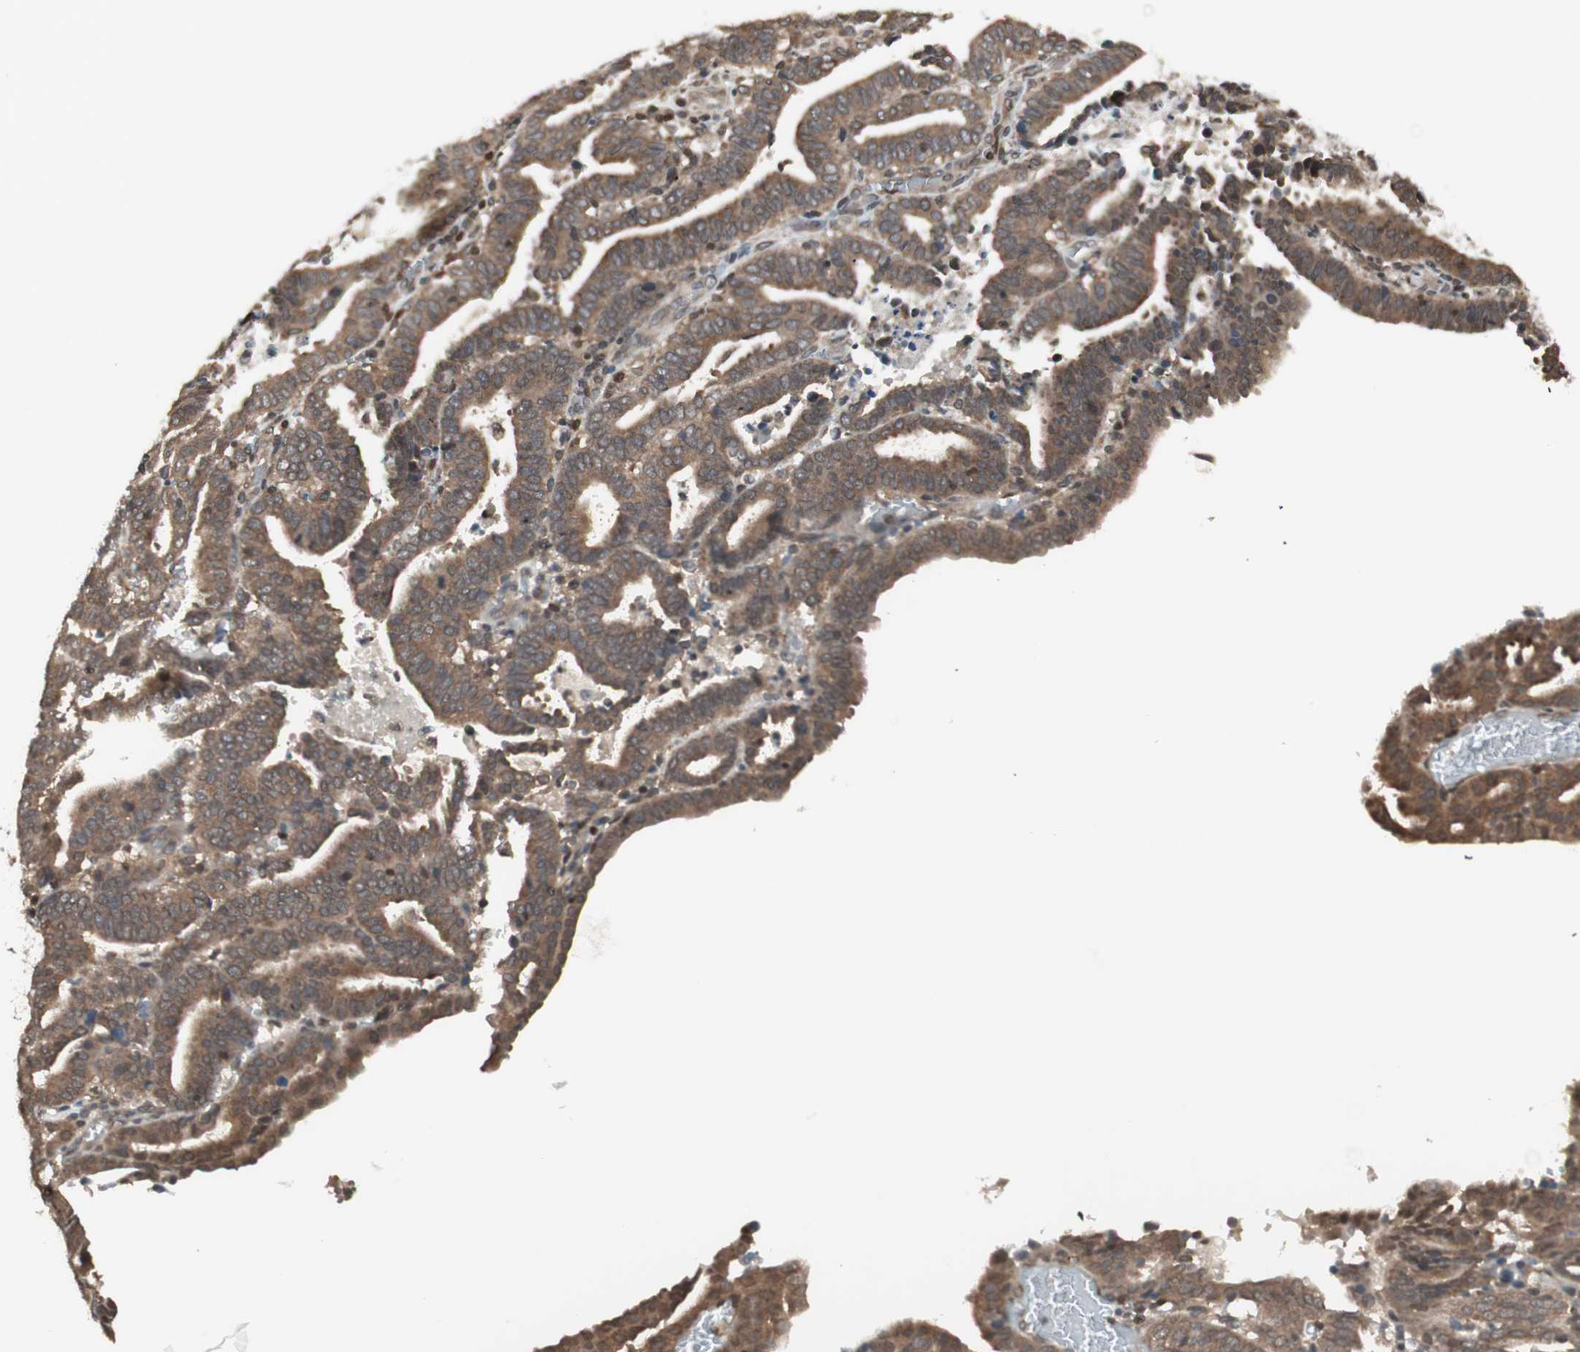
{"staining": {"intensity": "moderate", "quantity": ">75%", "location": "cytoplasmic/membranous"}, "tissue": "endometrial cancer", "cell_type": "Tumor cells", "image_type": "cancer", "snomed": [{"axis": "morphology", "description": "Adenocarcinoma, NOS"}, {"axis": "topography", "description": "Uterus"}], "caption": "Endometrial adenocarcinoma stained with a protein marker demonstrates moderate staining in tumor cells.", "gene": "UBE2I", "patient": {"sex": "female", "age": 83}}